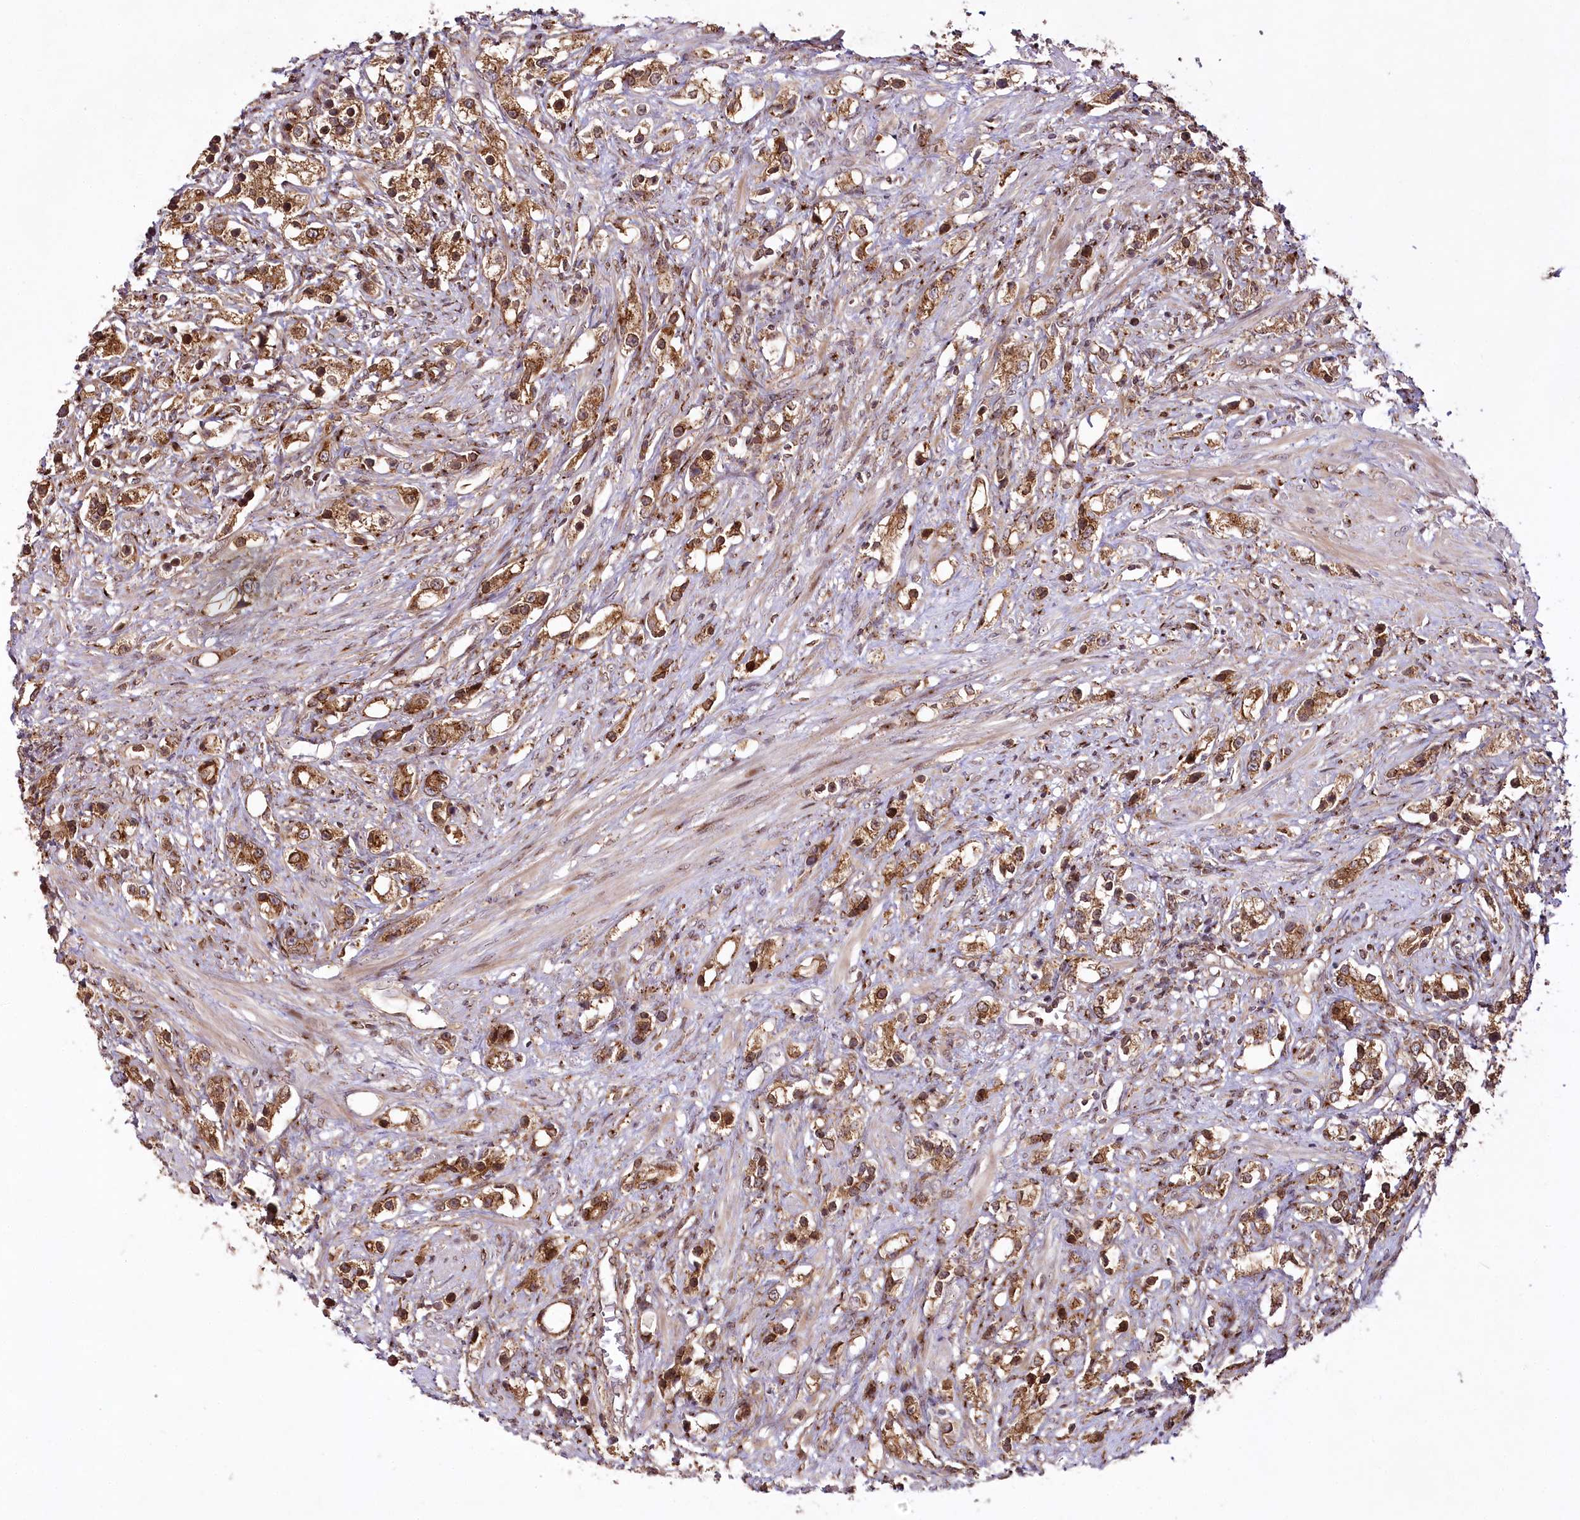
{"staining": {"intensity": "moderate", "quantity": ">75%", "location": "cytoplasmic/membranous,nuclear"}, "tissue": "prostate cancer", "cell_type": "Tumor cells", "image_type": "cancer", "snomed": [{"axis": "morphology", "description": "Adenocarcinoma, High grade"}, {"axis": "topography", "description": "Prostate"}], "caption": "Immunohistochemistry (IHC) image of human prostate cancer (adenocarcinoma (high-grade)) stained for a protein (brown), which shows medium levels of moderate cytoplasmic/membranous and nuclear staining in approximately >75% of tumor cells.", "gene": "COPG1", "patient": {"sex": "male", "age": 63}}